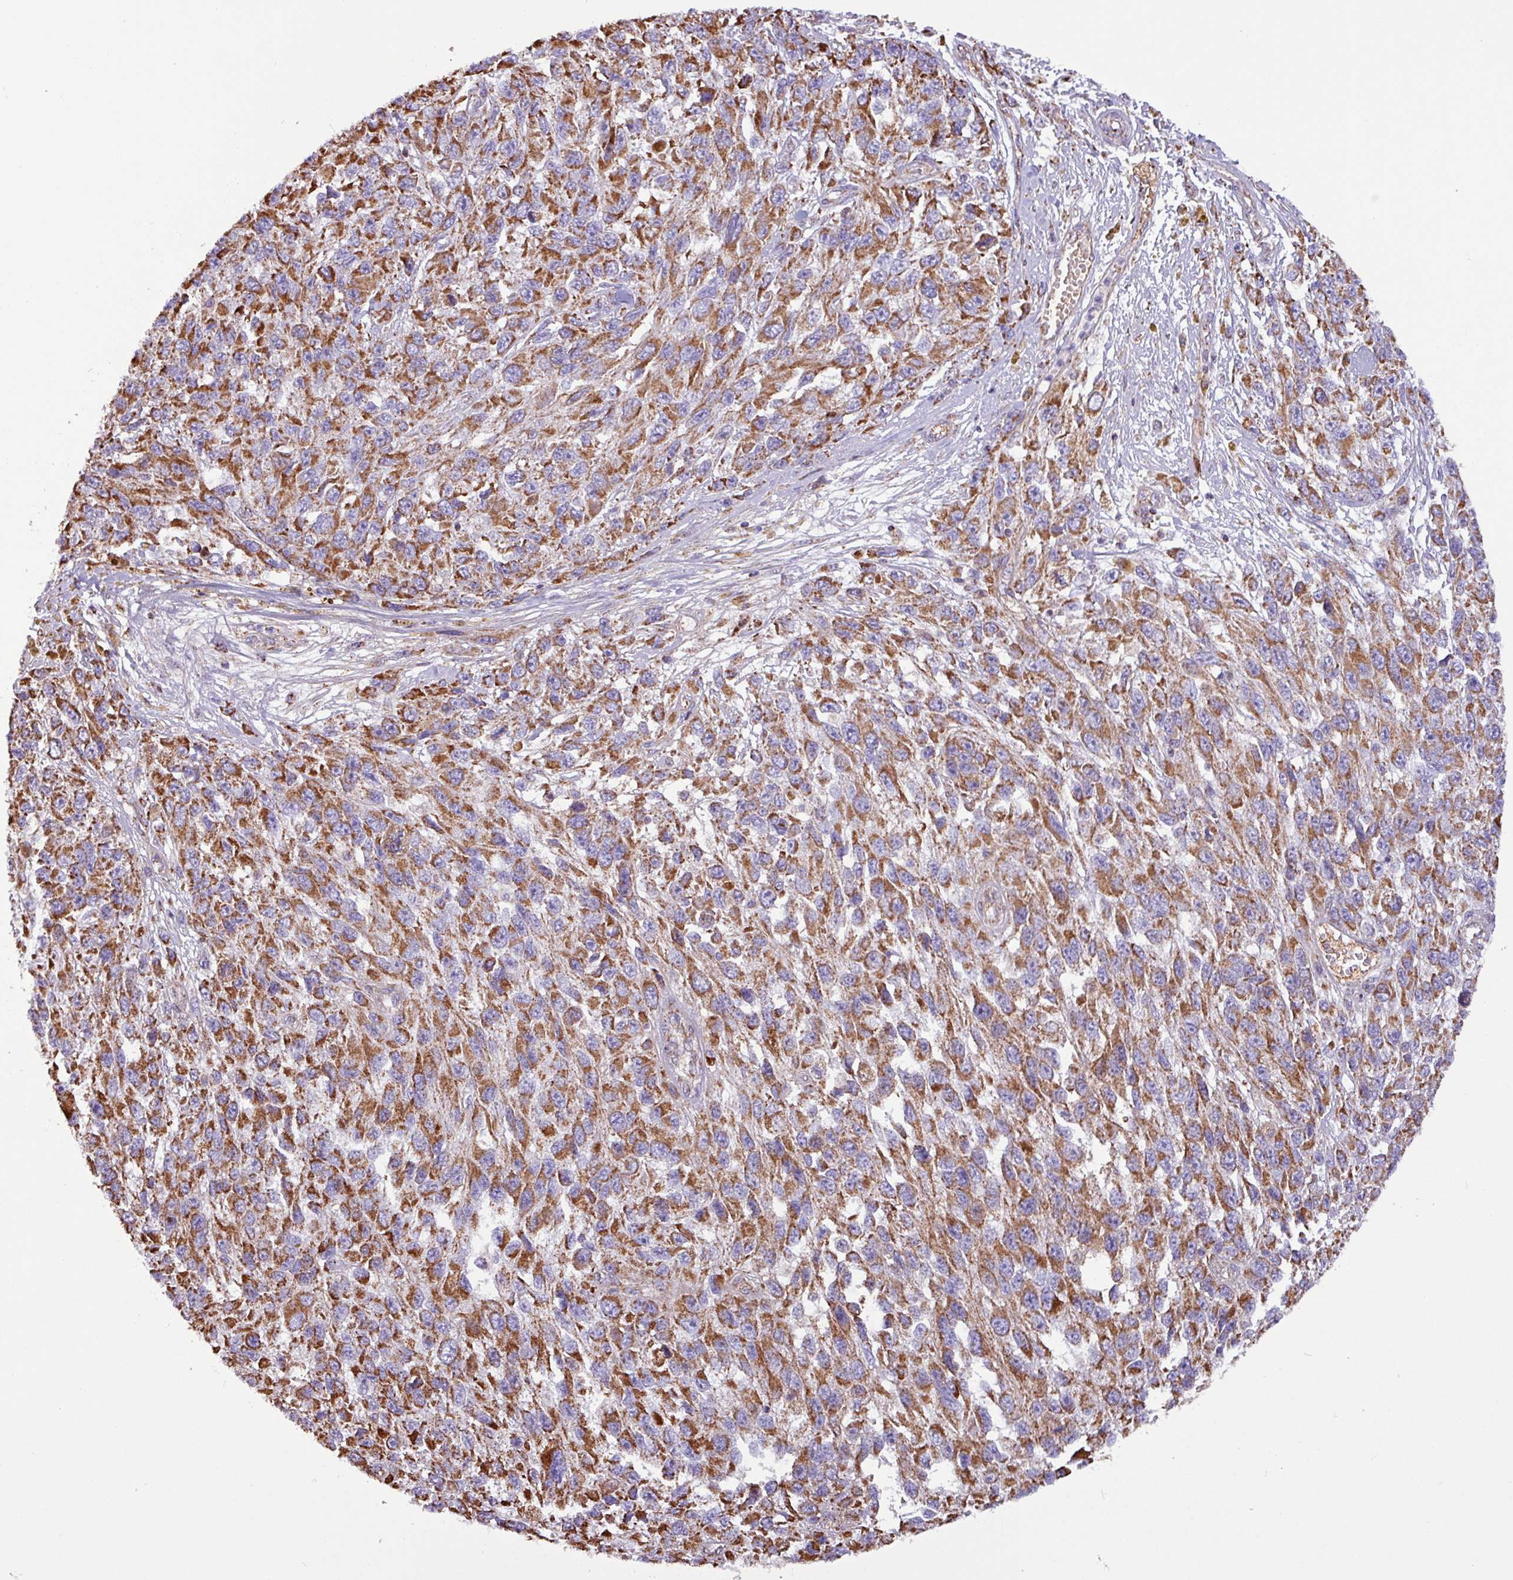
{"staining": {"intensity": "strong", "quantity": ">75%", "location": "cytoplasmic/membranous"}, "tissue": "melanoma", "cell_type": "Tumor cells", "image_type": "cancer", "snomed": [{"axis": "morphology", "description": "Malignant melanoma, NOS"}, {"axis": "topography", "description": "Skin"}], "caption": "Immunohistochemical staining of melanoma reveals high levels of strong cytoplasmic/membranous positivity in approximately >75% of tumor cells.", "gene": "RTL3", "patient": {"sex": "female", "age": 96}}